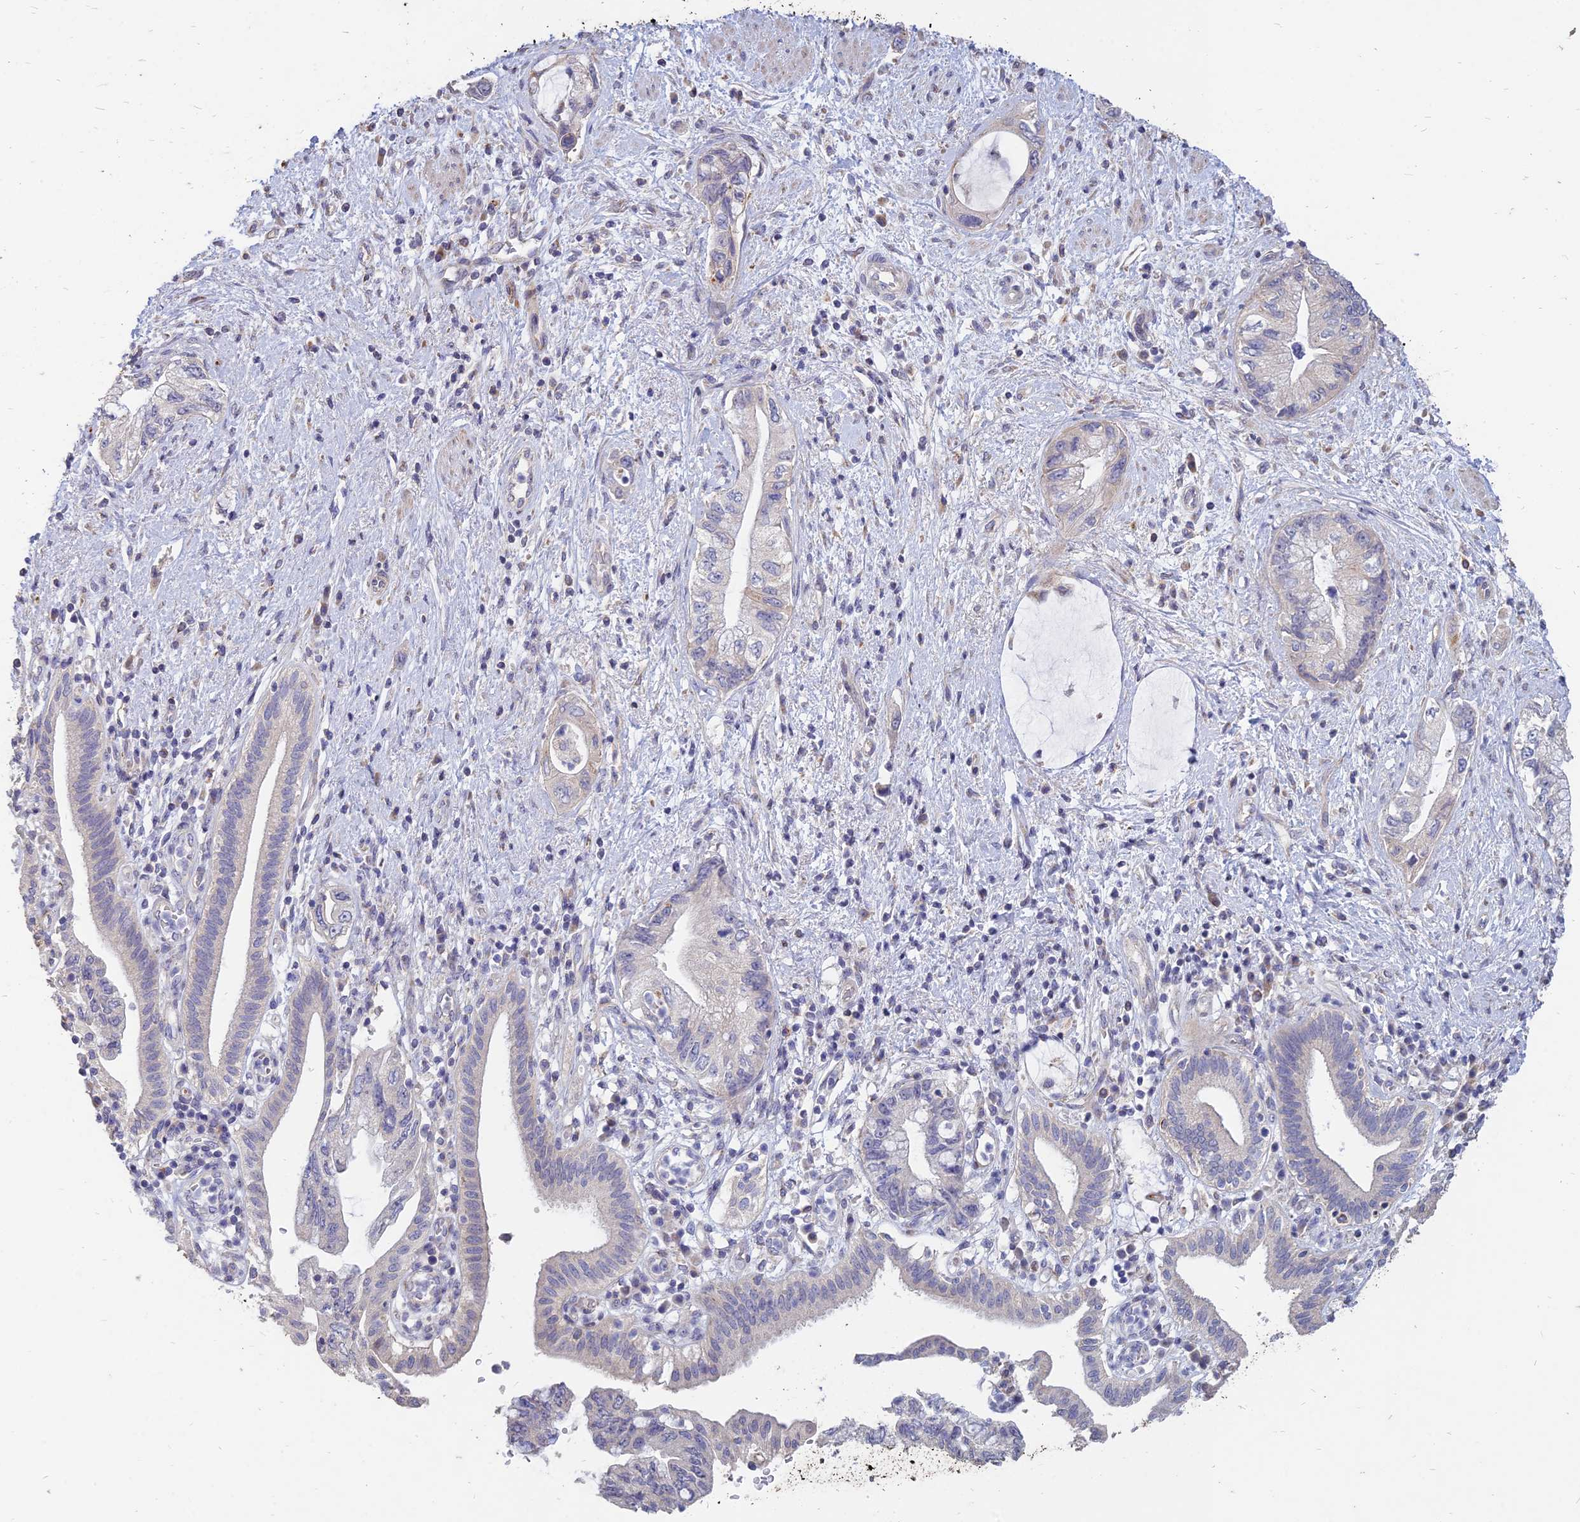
{"staining": {"intensity": "negative", "quantity": "none", "location": "none"}, "tissue": "pancreatic cancer", "cell_type": "Tumor cells", "image_type": "cancer", "snomed": [{"axis": "morphology", "description": "Adenocarcinoma, NOS"}, {"axis": "topography", "description": "Pancreas"}], "caption": "Tumor cells show no significant expression in pancreatic cancer (adenocarcinoma).", "gene": "ST3GAL6", "patient": {"sex": "female", "age": 73}}